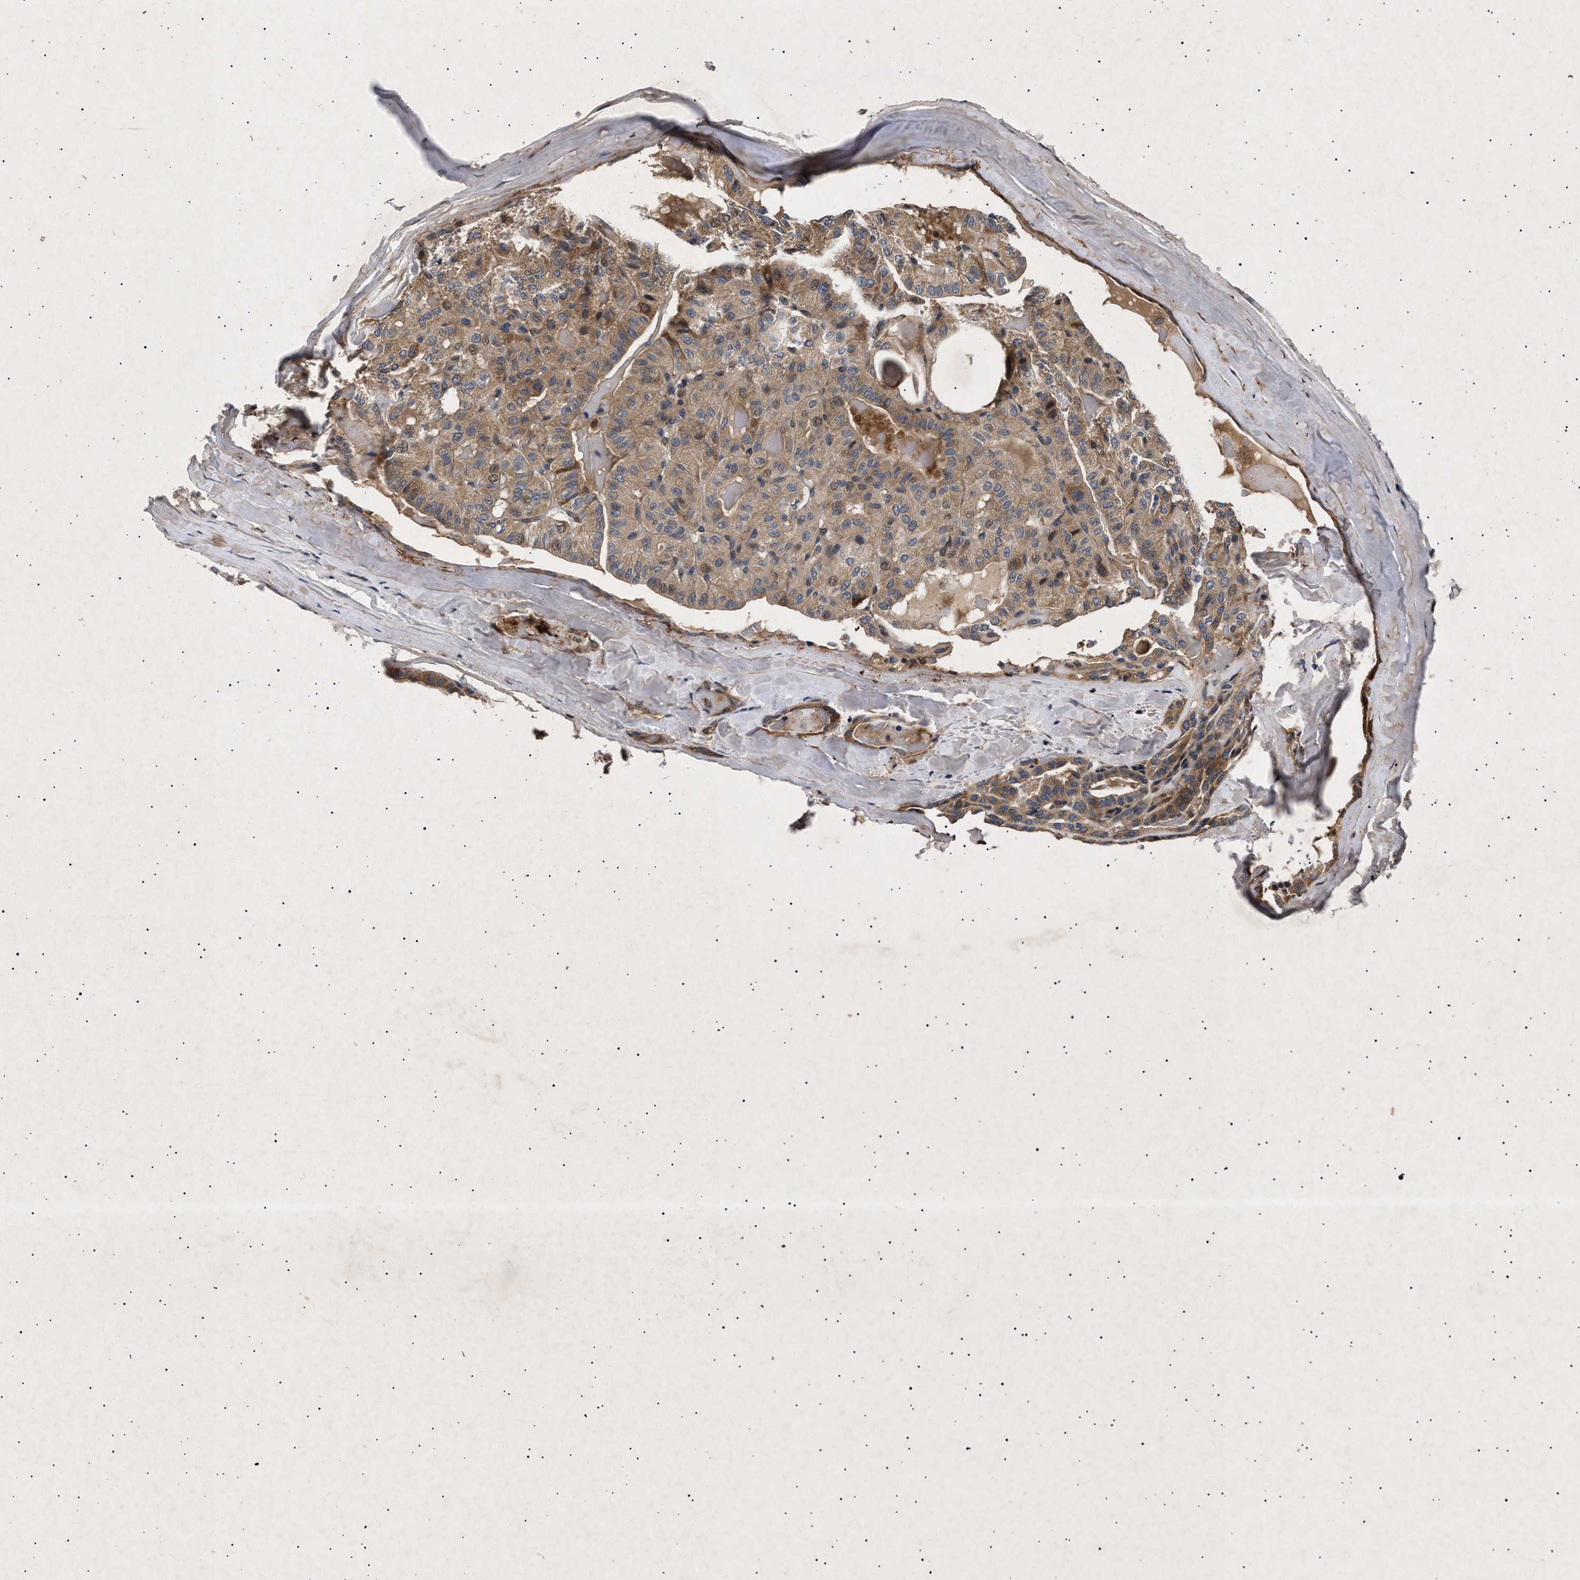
{"staining": {"intensity": "moderate", "quantity": ">75%", "location": "cytoplasmic/membranous"}, "tissue": "thyroid cancer", "cell_type": "Tumor cells", "image_type": "cancer", "snomed": [{"axis": "morphology", "description": "Papillary adenocarcinoma, NOS"}, {"axis": "topography", "description": "Thyroid gland"}], "caption": "Human thyroid cancer stained for a protein (brown) reveals moderate cytoplasmic/membranous positive positivity in approximately >75% of tumor cells.", "gene": "ITGB5", "patient": {"sex": "male", "age": 77}}